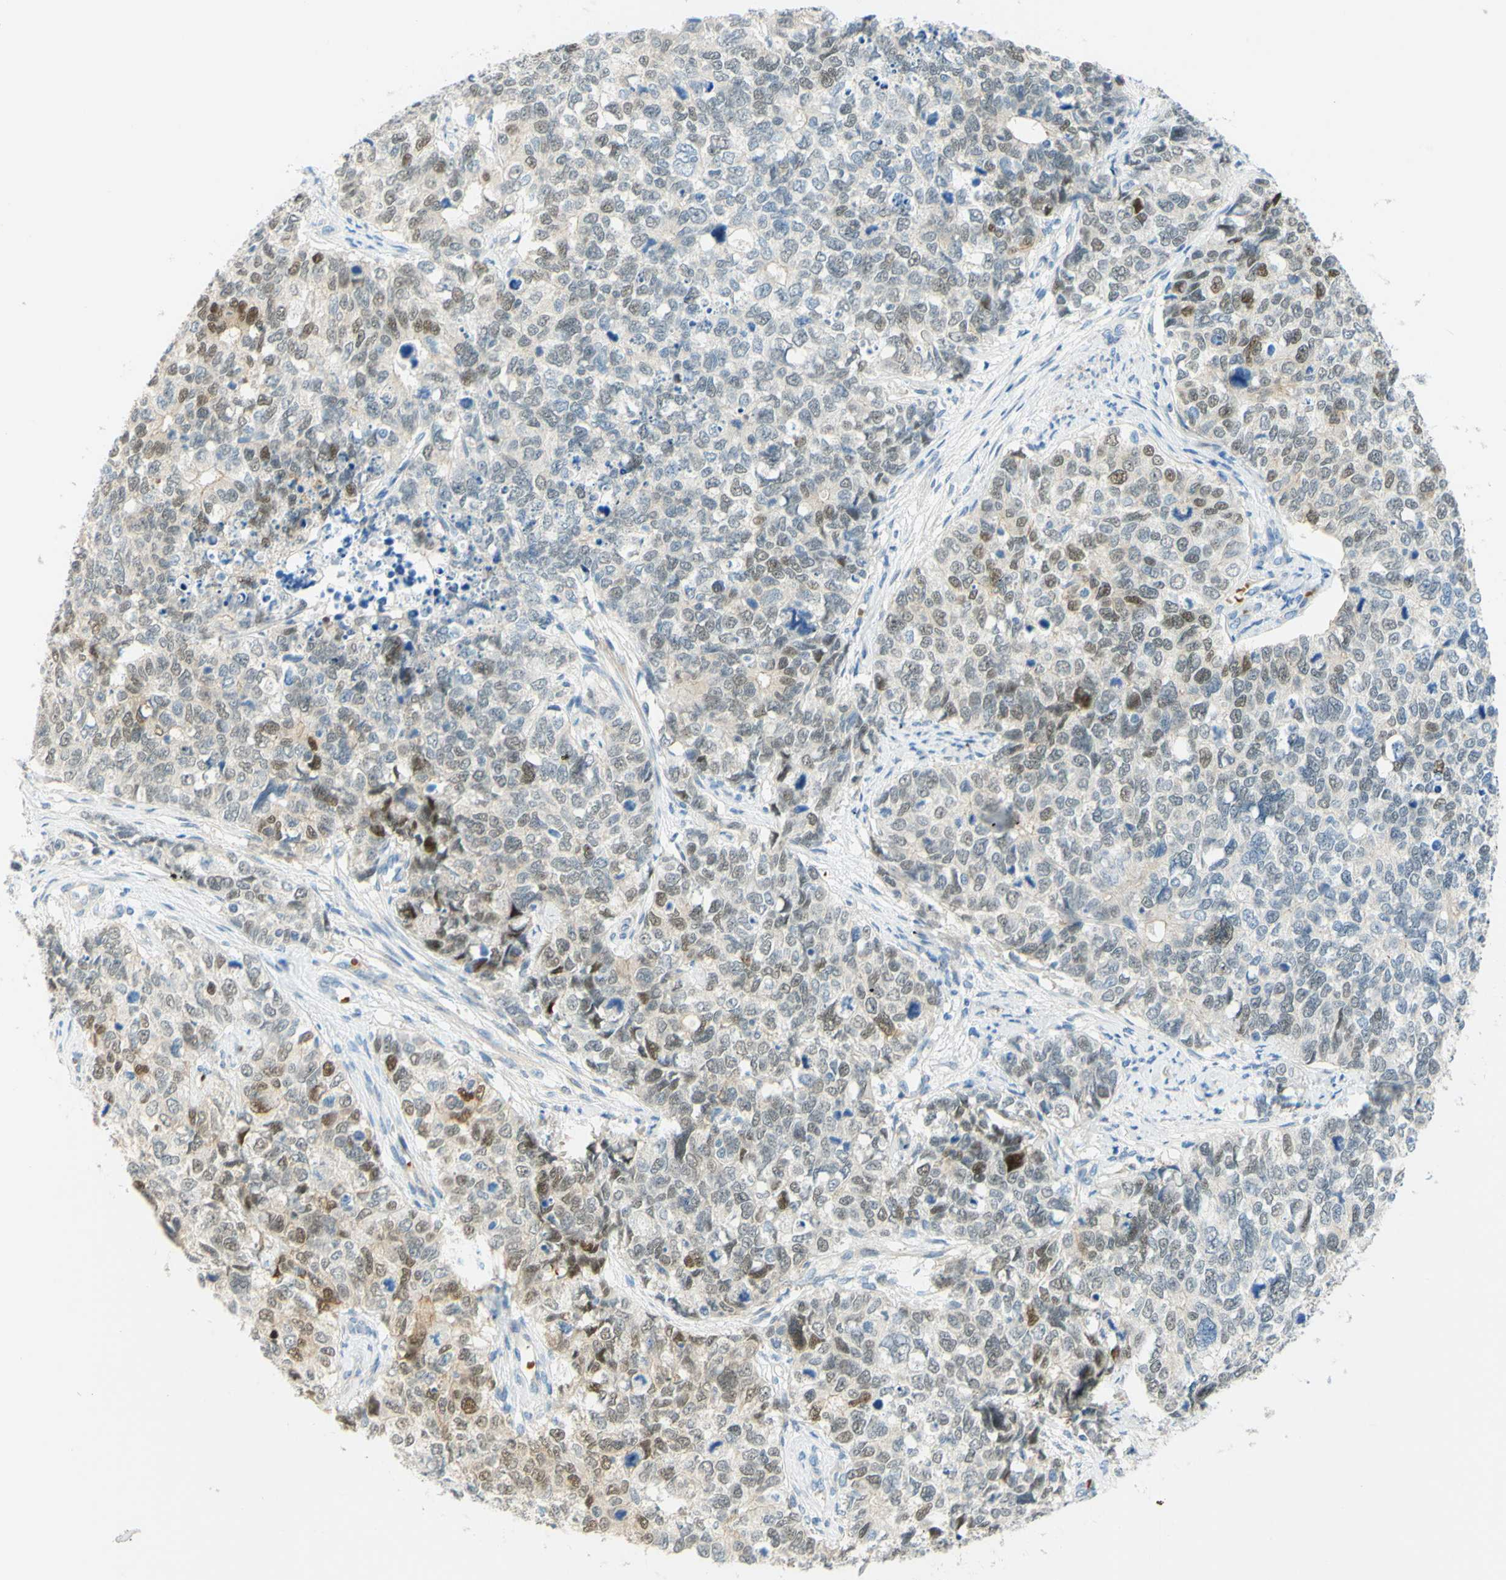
{"staining": {"intensity": "moderate", "quantity": "<25%", "location": "cytoplasmic/membranous,nuclear"}, "tissue": "cervical cancer", "cell_type": "Tumor cells", "image_type": "cancer", "snomed": [{"axis": "morphology", "description": "Squamous cell carcinoma, NOS"}, {"axis": "topography", "description": "Cervix"}], "caption": "Approximately <25% of tumor cells in cervical cancer (squamous cell carcinoma) reveal moderate cytoplasmic/membranous and nuclear protein staining as visualized by brown immunohistochemical staining.", "gene": "ENTREP2", "patient": {"sex": "female", "age": 63}}